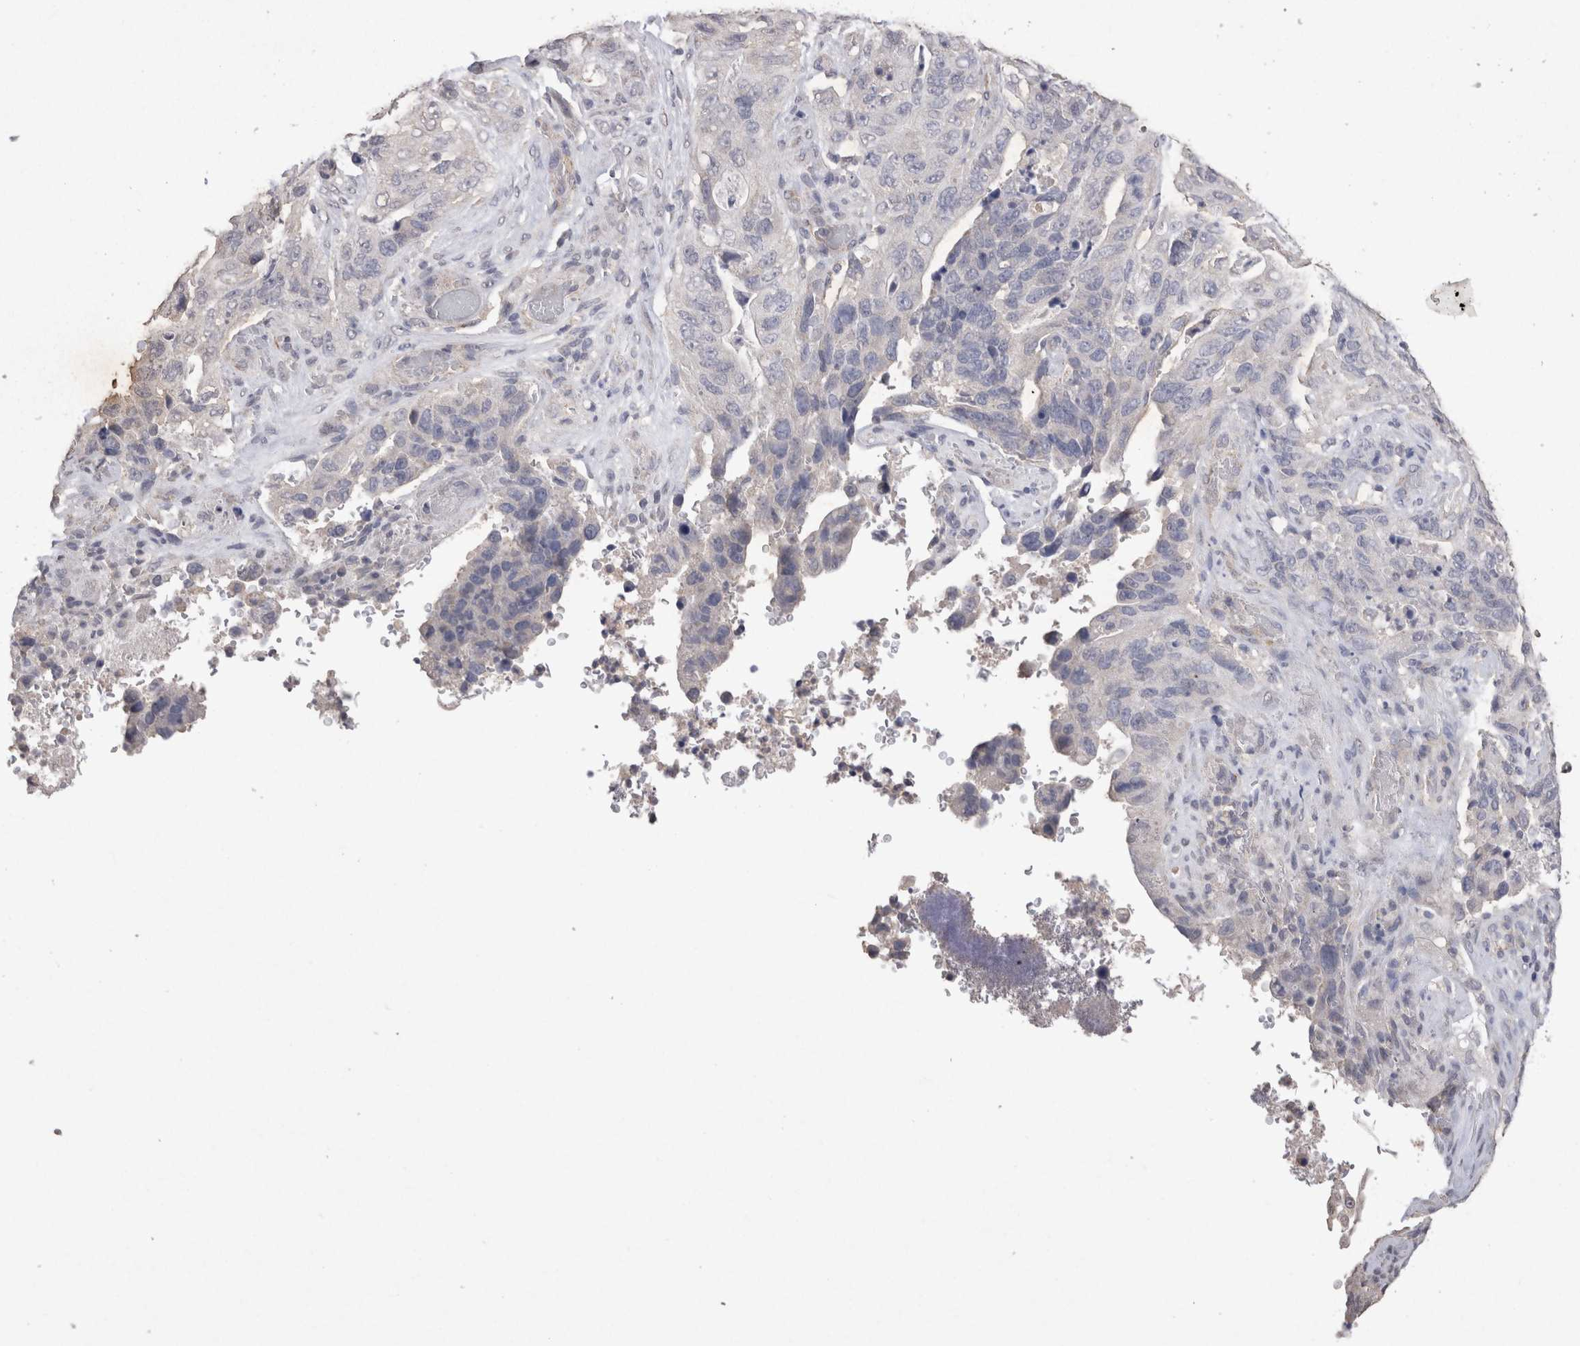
{"staining": {"intensity": "negative", "quantity": "none", "location": "none"}, "tissue": "stomach cancer", "cell_type": "Tumor cells", "image_type": "cancer", "snomed": [{"axis": "morphology", "description": "Adenocarcinoma, NOS"}, {"axis": "topography", "description": "Stomach"}], "caption": "Stomach cancer (adenocarcinoma) was stained to show a protein in brown. There is no significant staining in tumor cells. (Stains: DAB (3,3'-diaminobenzidine) immunohistochemistry (IHC) with hematoxylin counter stain, Microscopy: brightfield microscopy at high magnification).", "gene": "CDH6", "patient": {"sex": "female", "age": 89}}